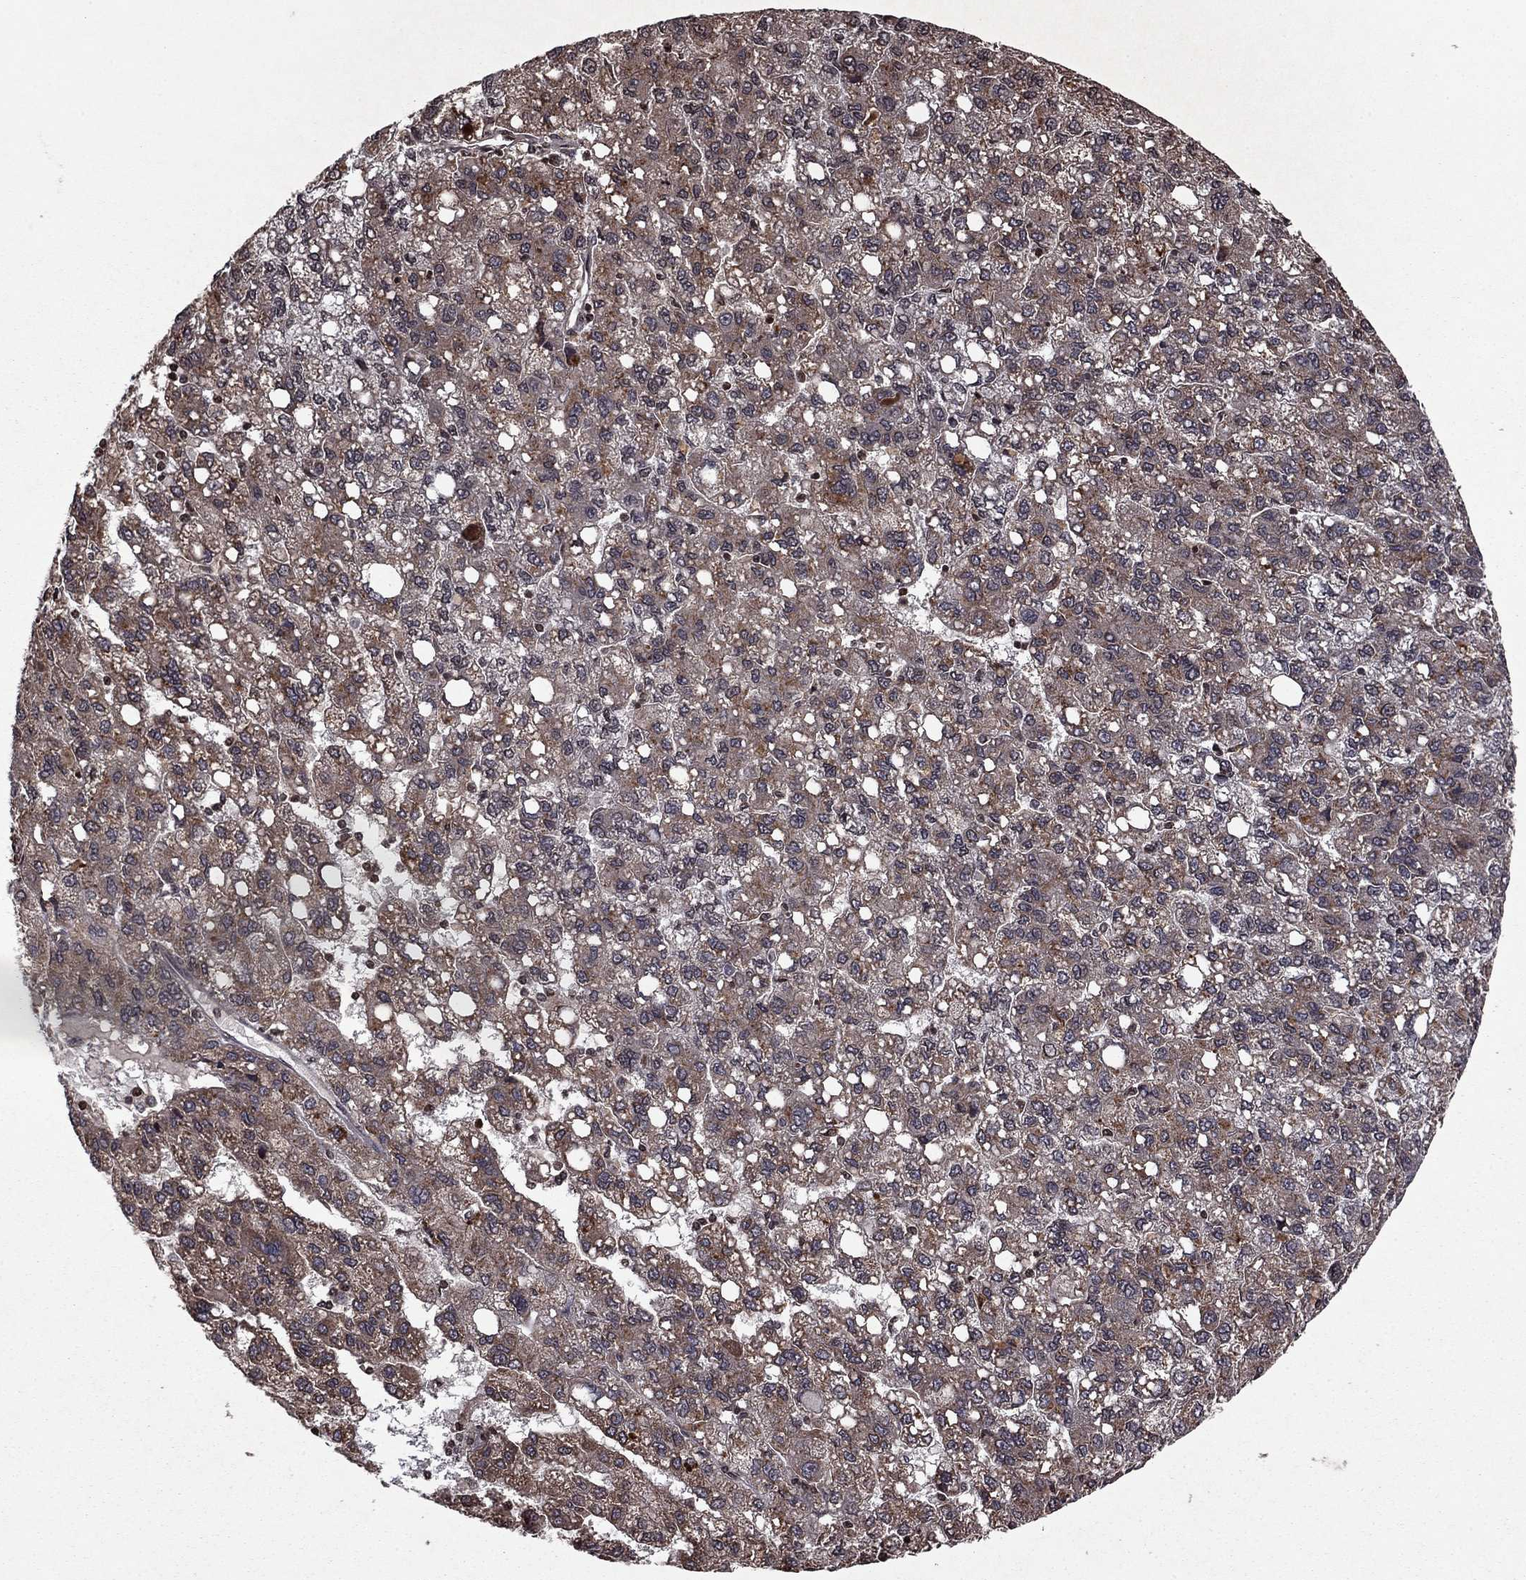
{"staining": {"intensity": "moderate", "quantity": "<25%", "location": "cytoplasmic/membranous"}, "tissue": "liver cancer", "cell_type": "Tumor cells", "image_type": "cancer", "snomed": [{"axis": "morphology", "description": "Carcinoma, Hepatocellular, NOS"}, {"axis": "topography", "description": "Liver"}], "caption": "Immunohistochemical staining of human liver cancer (hepatocellular carcinoma) demonstrates moderate cytoplasmic/membranous protein staining in approximately <25% of tumor cells.", "gene": "SORBS1", "patient": {"sex": "female", "age": 82}}